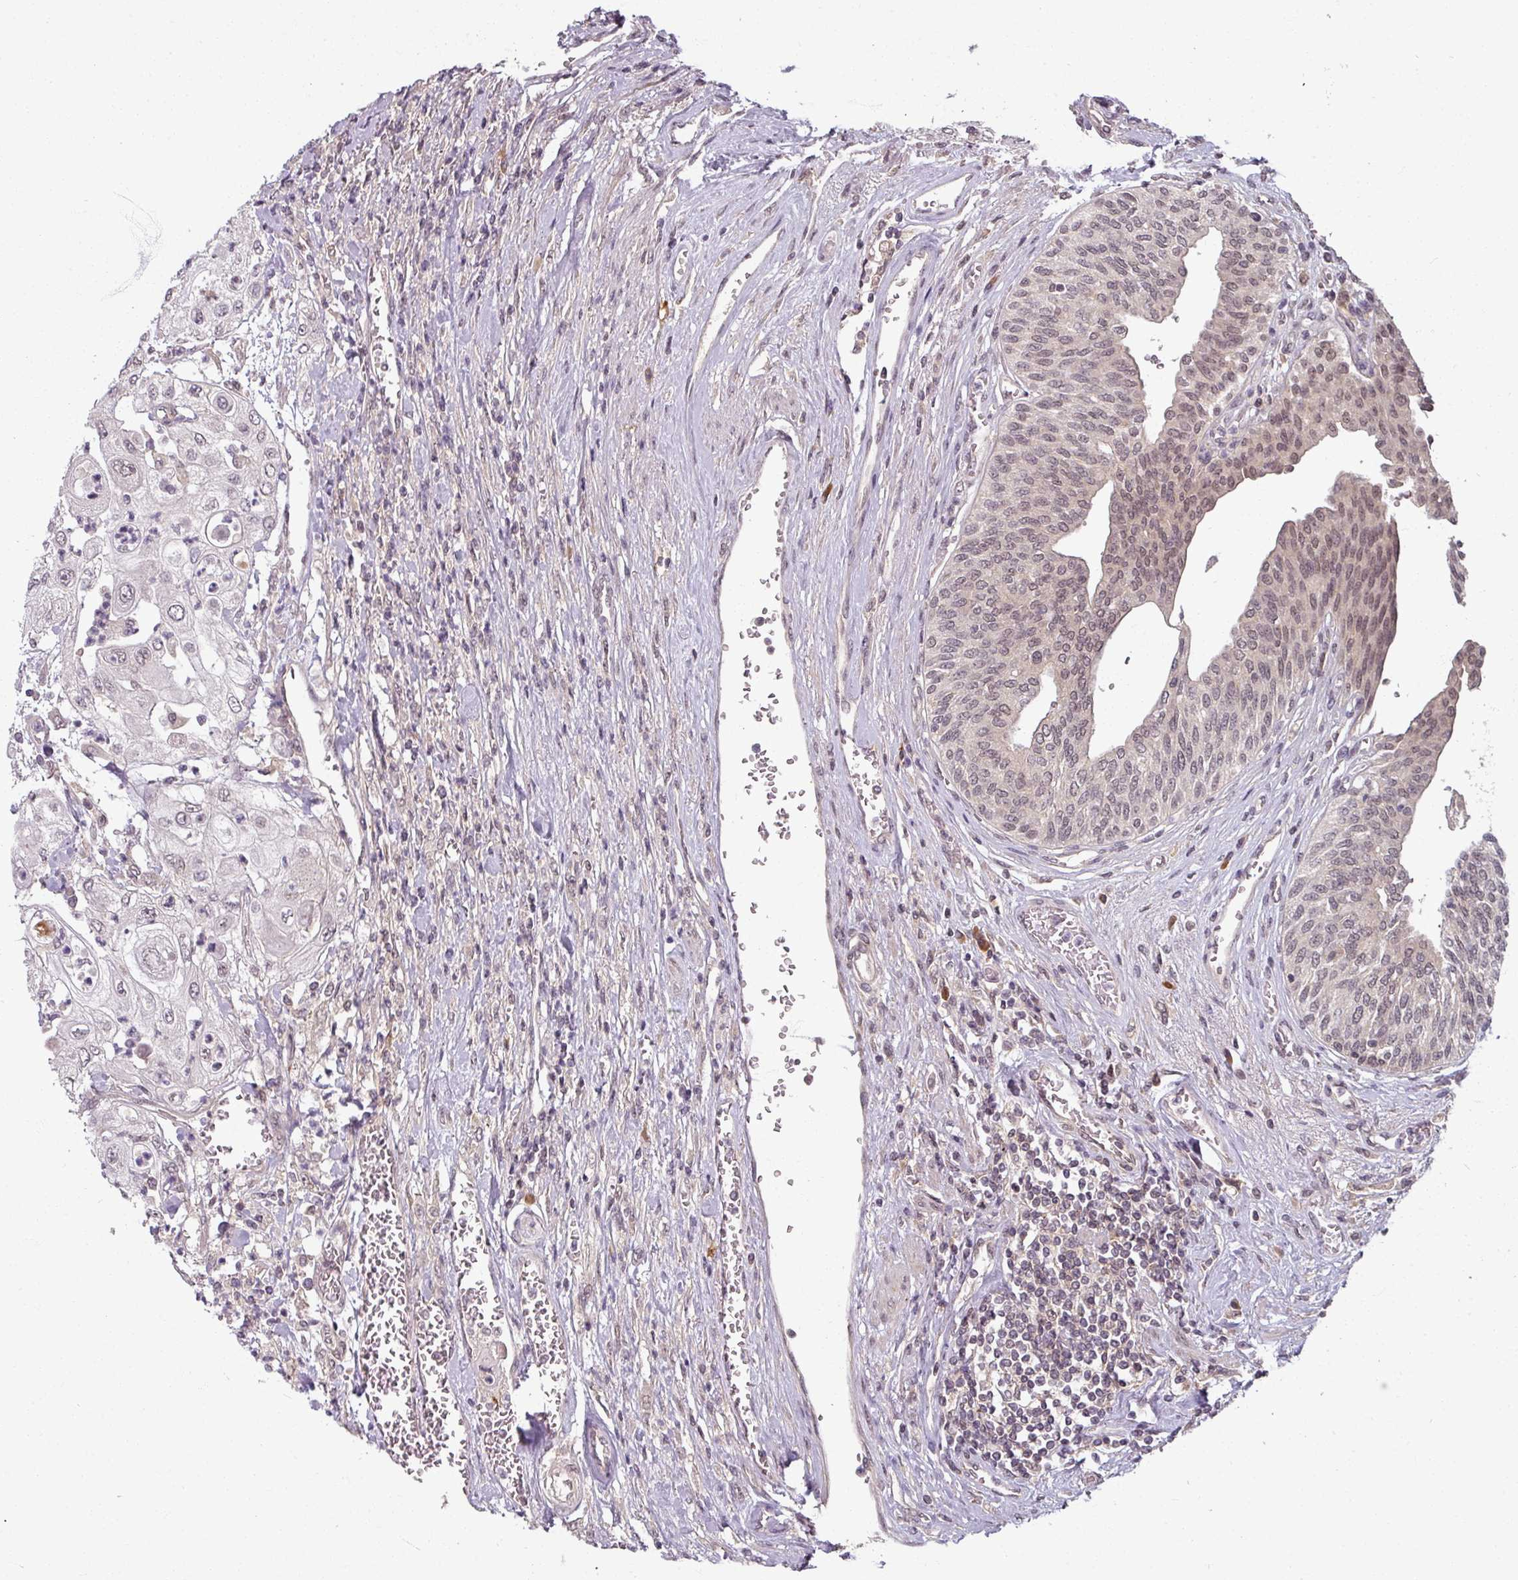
{"staining": {"intensity": "weak", "quantity": "25%-75%", "location": "cytoplasmic/membranous,nuclear"}, "tissue": "urothelial cancer", "cell_type": "Tumor cells", "image_type": "cancer", "snomed": [{"axis": "morphology", "description": "Urothelial carcinoma, High grade"}, {"axis": "topography", "description": "Urinary bladder"}], "caption": "IHC (DAB (3,3'-diaminobenzidine)) staining of human urothelial cancer shows weak cytoplasmic/membranous and nuclear protein positivity in approximately 25%-75% of tumor cells.", "gene": "POLR2G", "patient": {"sex": "female", "age": 79}}